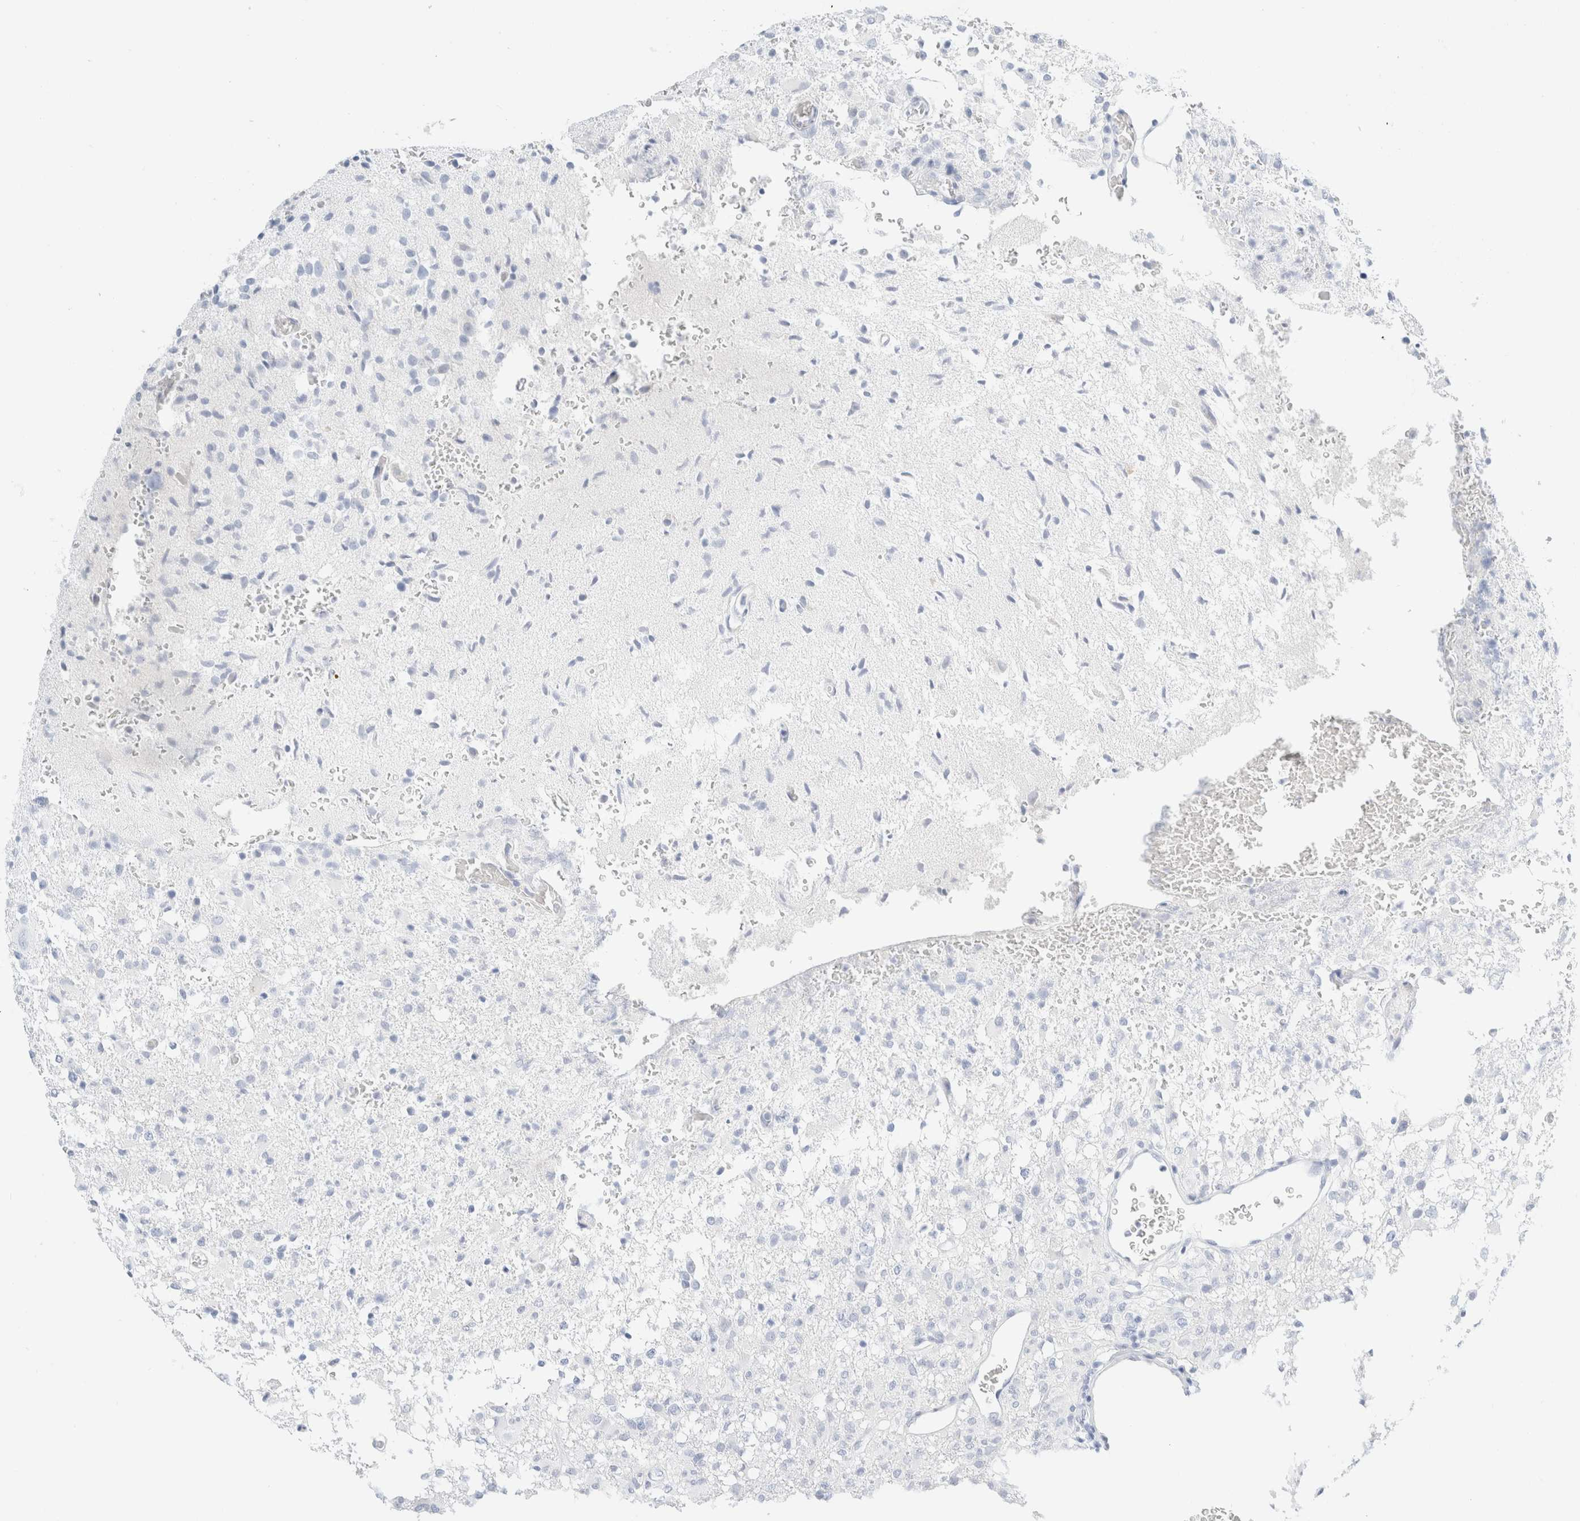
{"staining": {"intensity": "negative", "quantity": "none", "location": "none"}, "tissue": "glioma", "cell_type": "Tumor cells", "image_type": "cancer", "snomed": [{"axis": "morphology", "description": "Glioma, malignant, High grade"}, {"axis": "topography", "description": "Brain"}], "caption": "A micrograph of glioma stained for a protein reveals no brown staining in tumor cells.", "gene": "DPYS", "patient": {"sex": "female", "age": 57}}